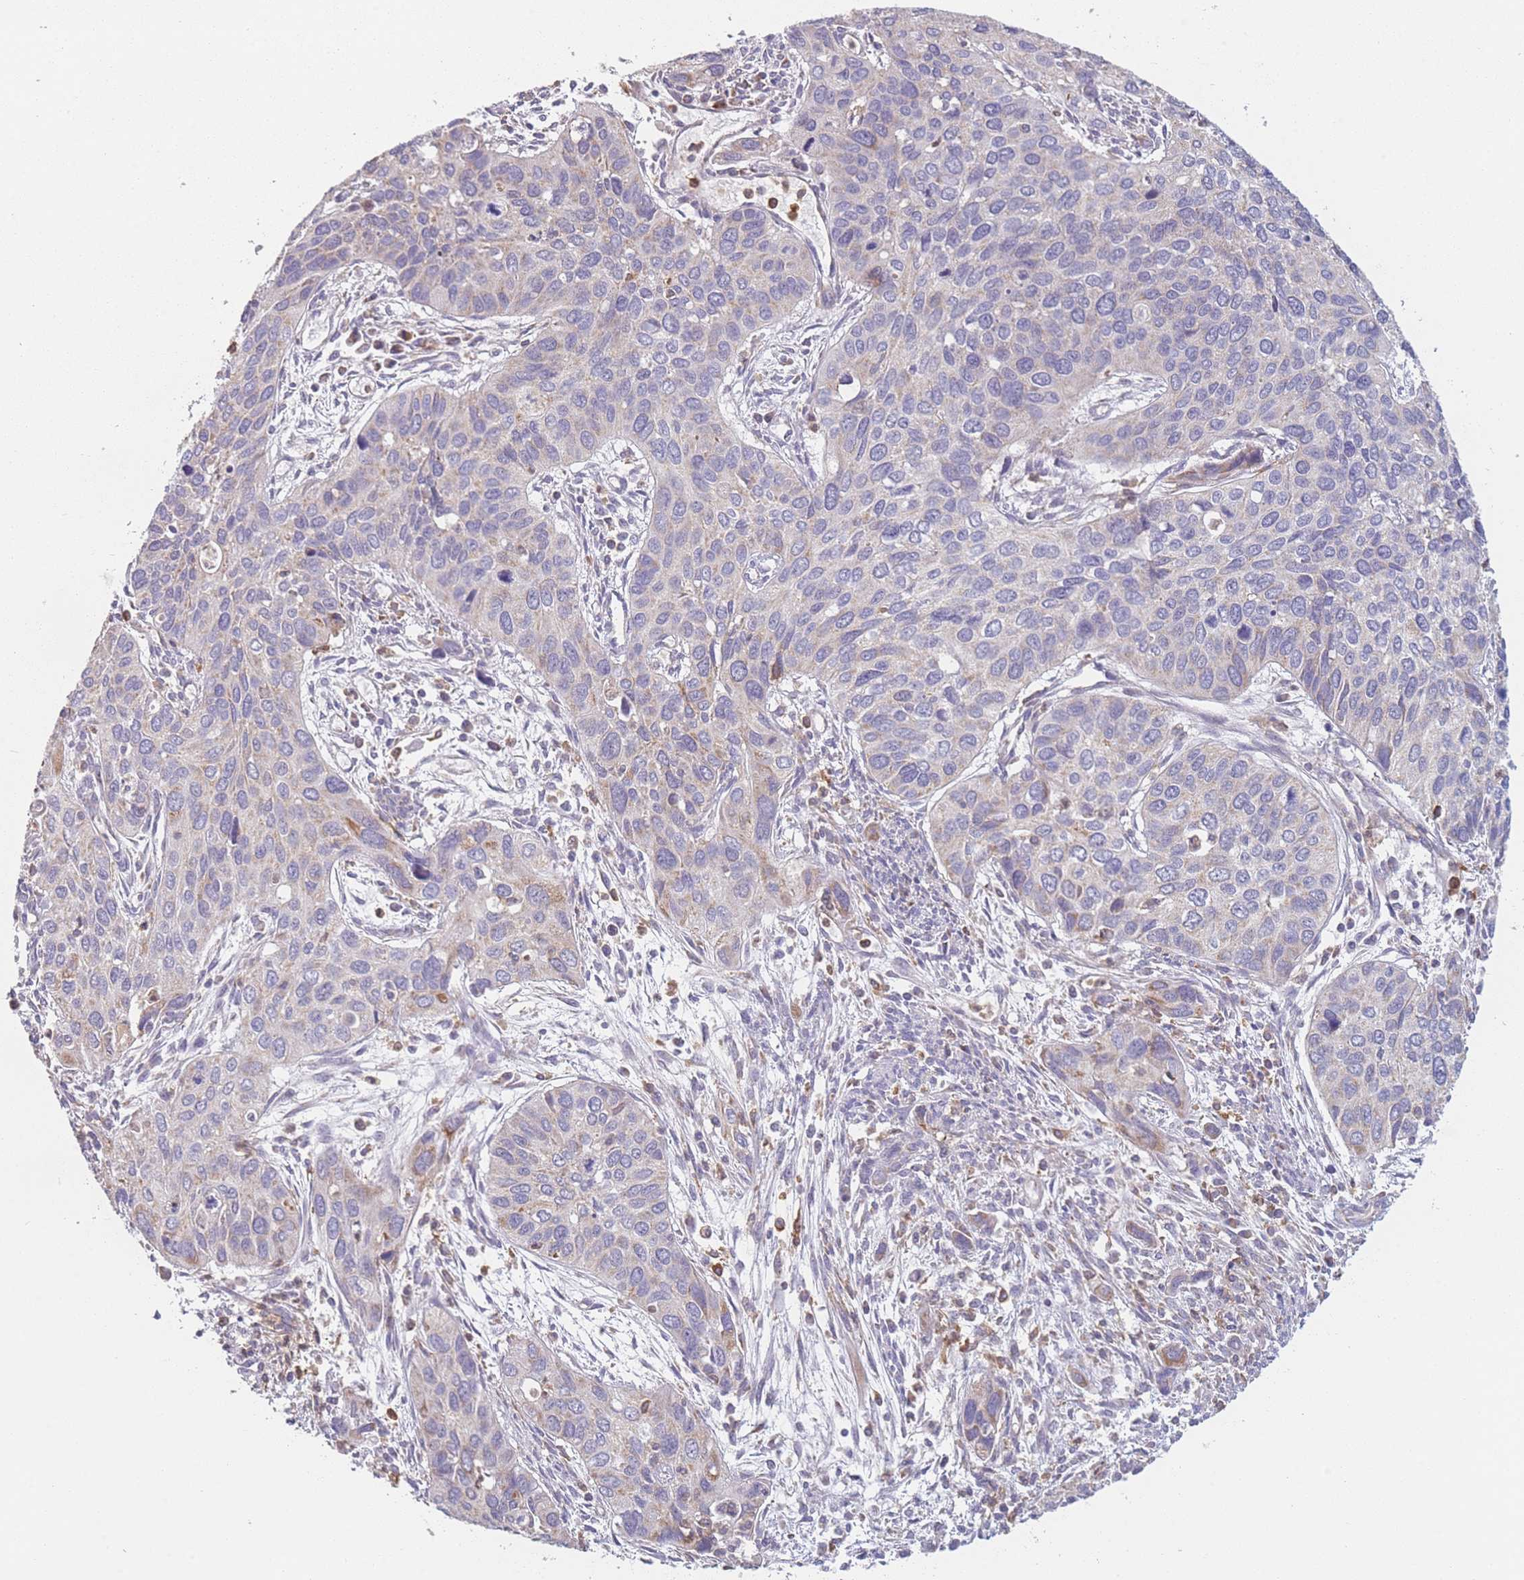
{"staining": {"intensity": "weak", "quantity": "<25%", "location": "cytoplasmic/membranous"}, "tissue": "cervical cancer", "cell_type": "Tumor cells", "image_type": "cancer", "snomed": [{"axis": "morphology", "description": "Squamous cell carcinoma, NOS"}, {"axis": "topography", "description": "Cervix"}], "caption": "An image of cervical cancer (squamous cell carcinoma) stained for a protein exhibits no brown staining in tumor cells.", "gene": "PRAM1", "patient": {"sex": "female", "age": 55}}